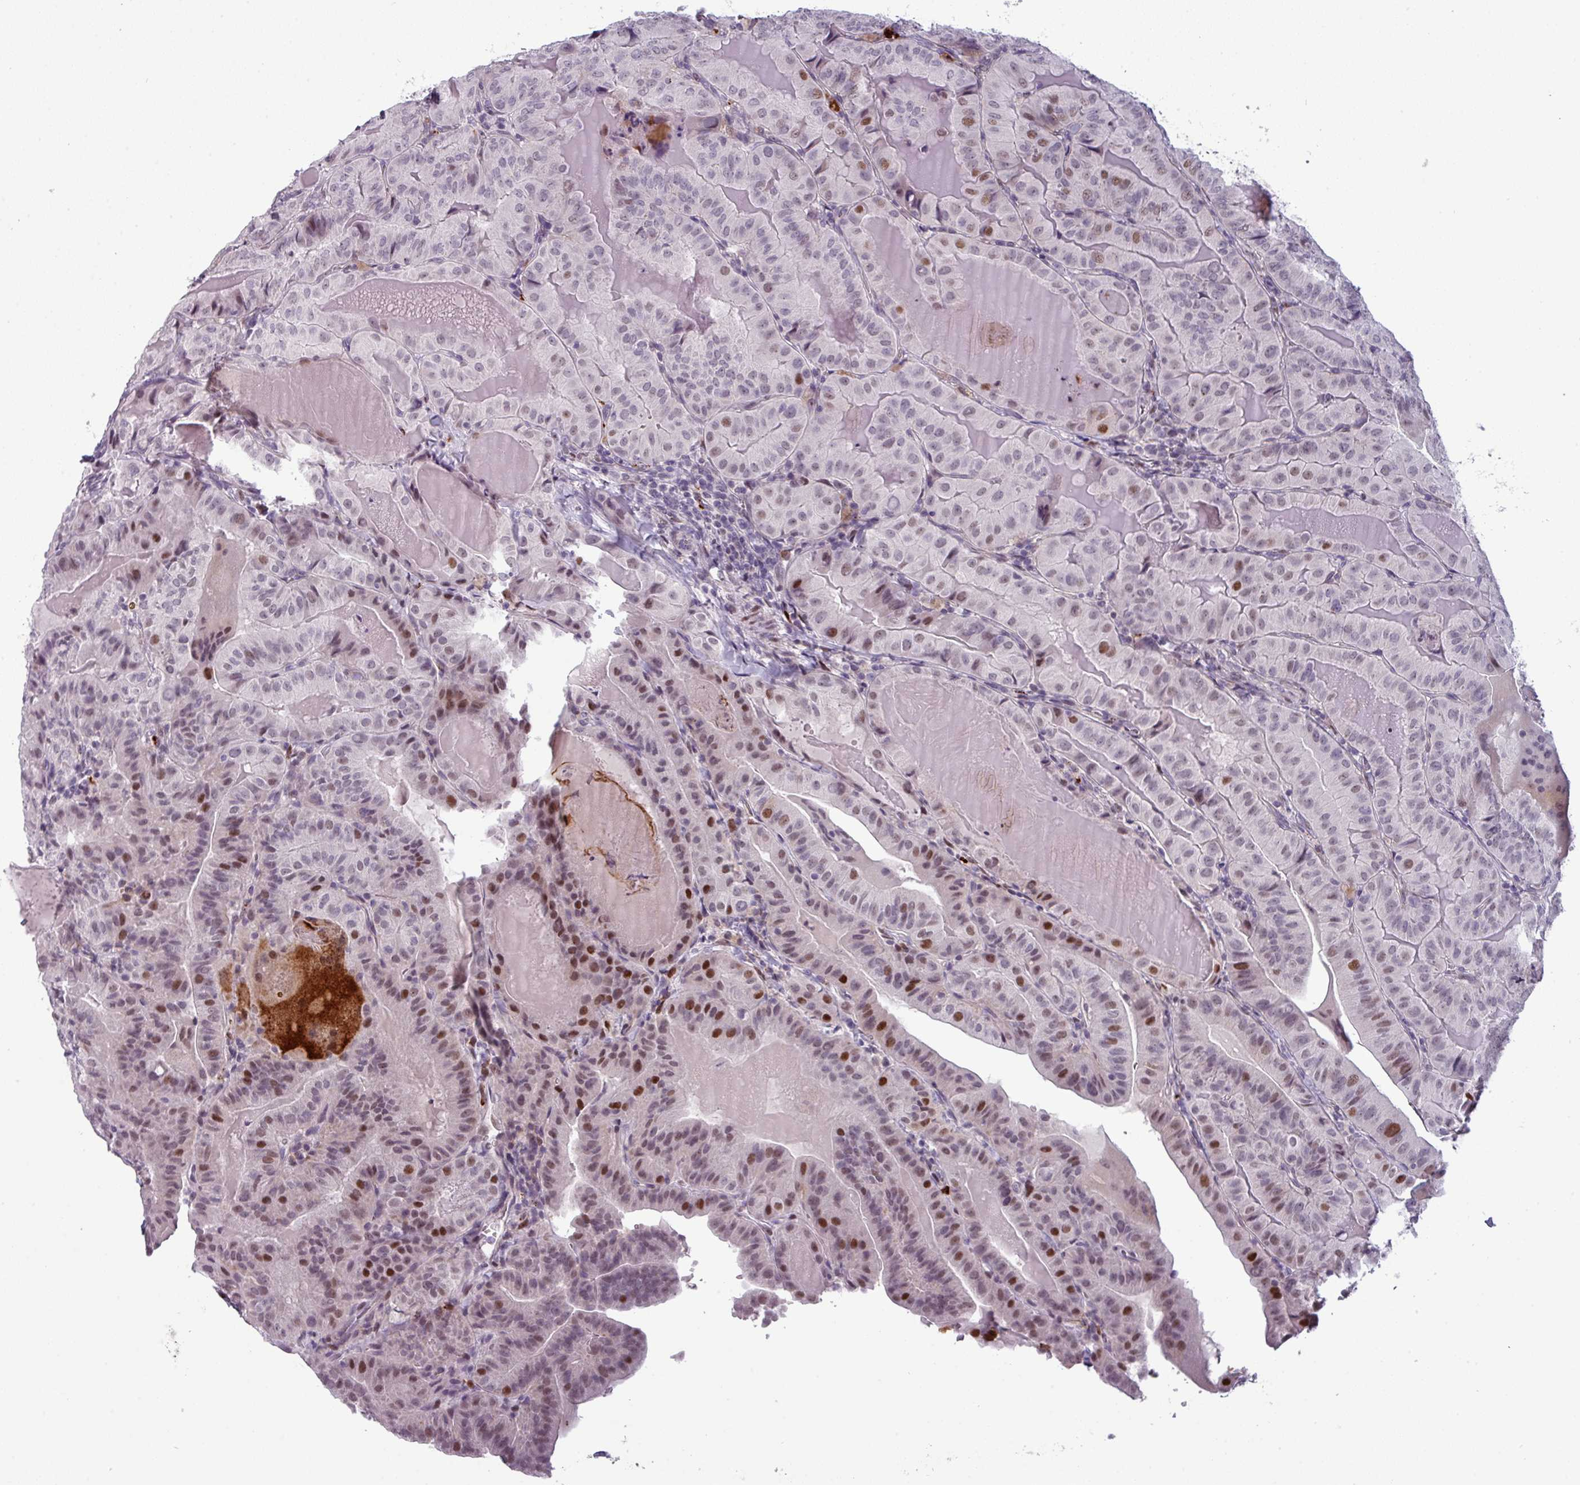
{"staining": {"intensity": "moderate", "quantity": "<25%", "location": "nuclear"}, "tissue": "thyroid cancer", "cell_type": "Tumor cells", "image_type": "cancer", "snomed": [{"axis": "morphology", "description": "Papillary adenocarcinoma, NOS"}, {"axis": "topography", "description": "Thyroid gland"}], "caption": "Brown immunohistochemical staining in human thyroid papillary adenocarcinoma displays moderate nuclear positivity in approximately <25% of tumor cells. Nuclei are stained in blue.", "gene": "TMEFF1", "patient": {"sex": "female", "age": 68}}